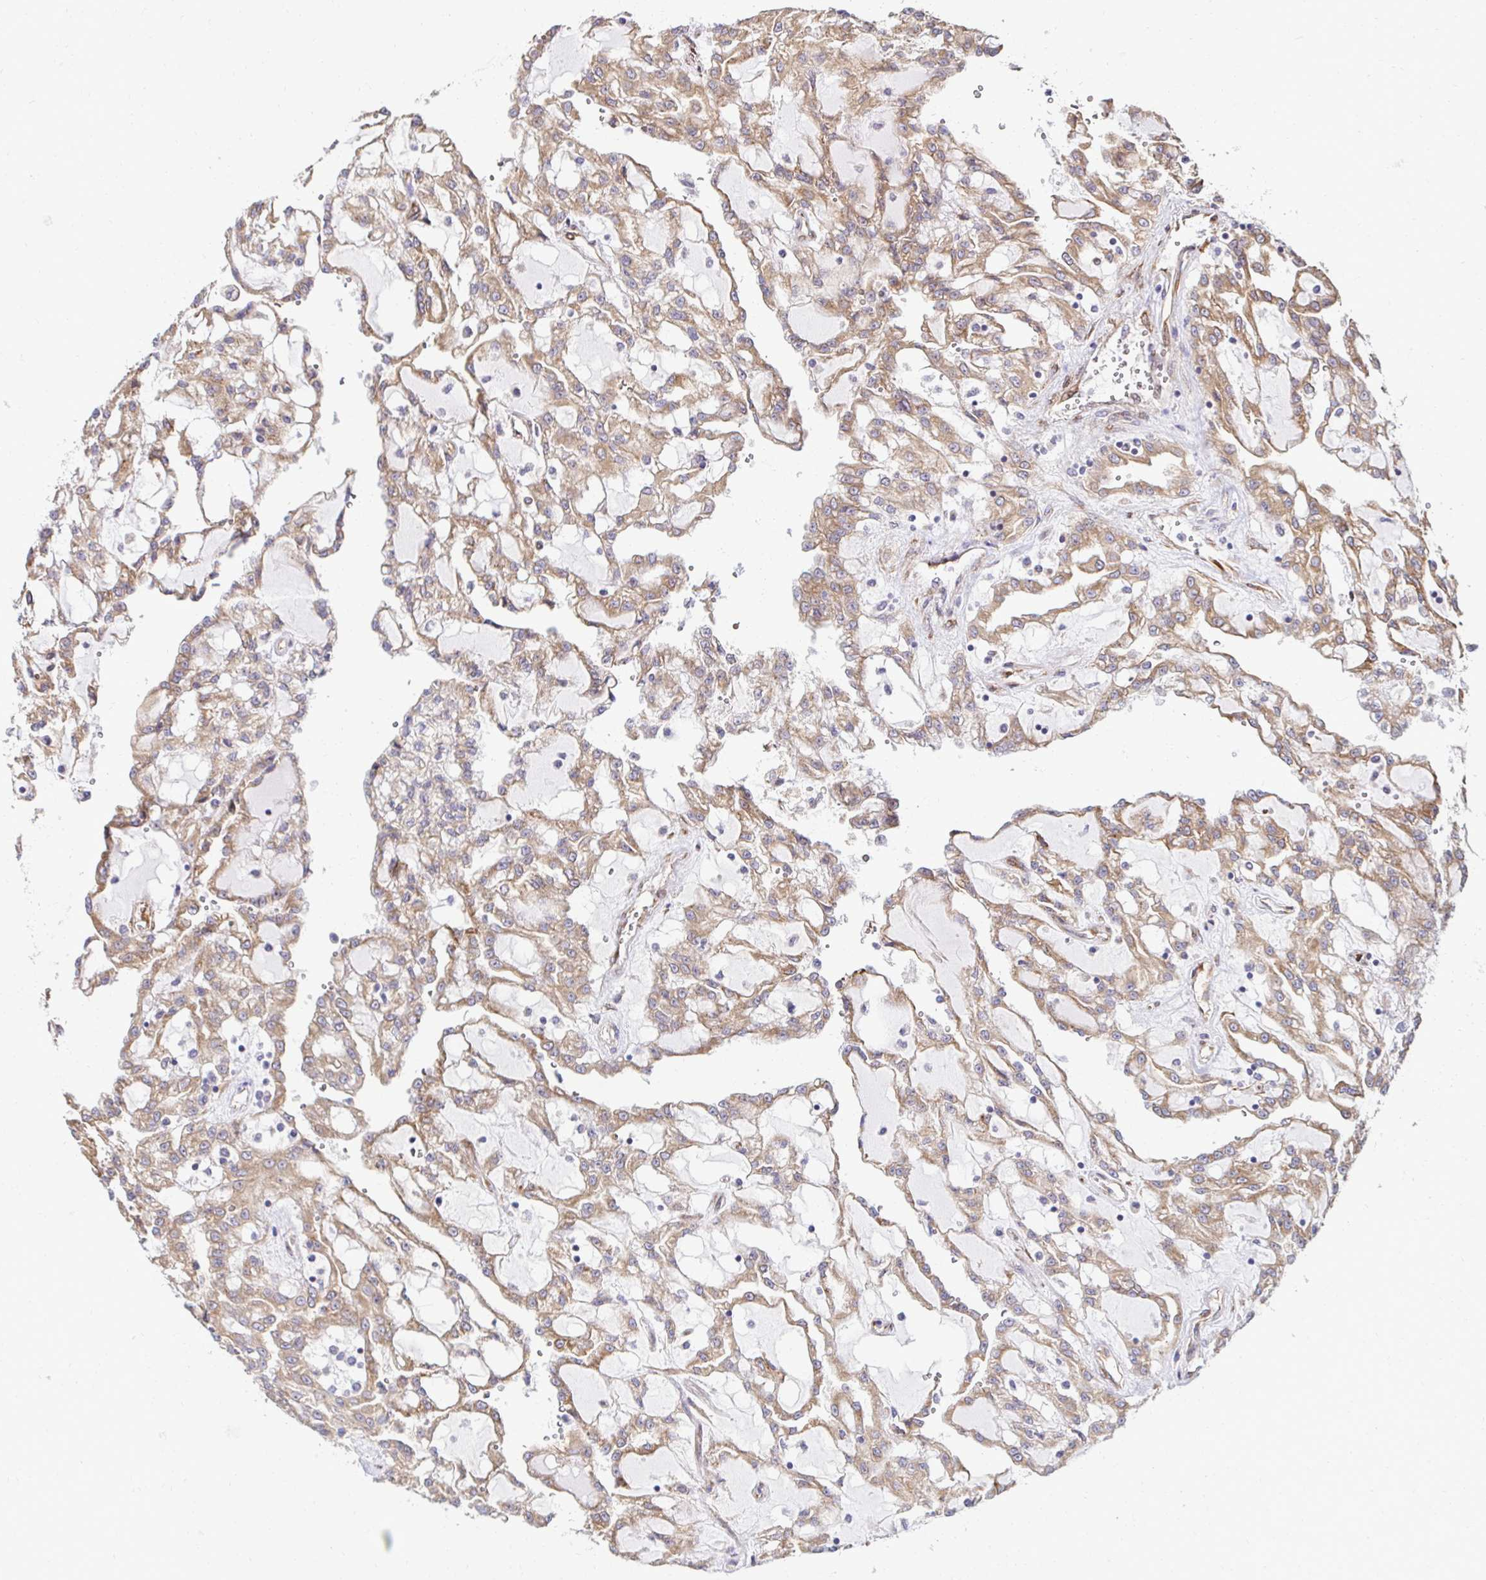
{"staining": {"intensity": "moderate", "quantity": ">75%", "location": "cytoplasmic/membranous"}, "tissue": "renal cancer", "cell_type": "Tumor cells", "image_type": "cancer", "snomed": [{"axis": "morphology", "description": "Adenocarcinoma, NOS"}, {"axis": "topography", "description": "Kidney"}], "caption": "High-power microscopy captured an IHC histopathology image of renal adenocarcinoma, revealing moderate cytoplasmic/membranous staining in approximately >75% of tumor cells. (Brightfield microscopy of DAB IHC at high magnification).", "gene": "HPS1", "patient": {"sex": "male", "age": 63}}